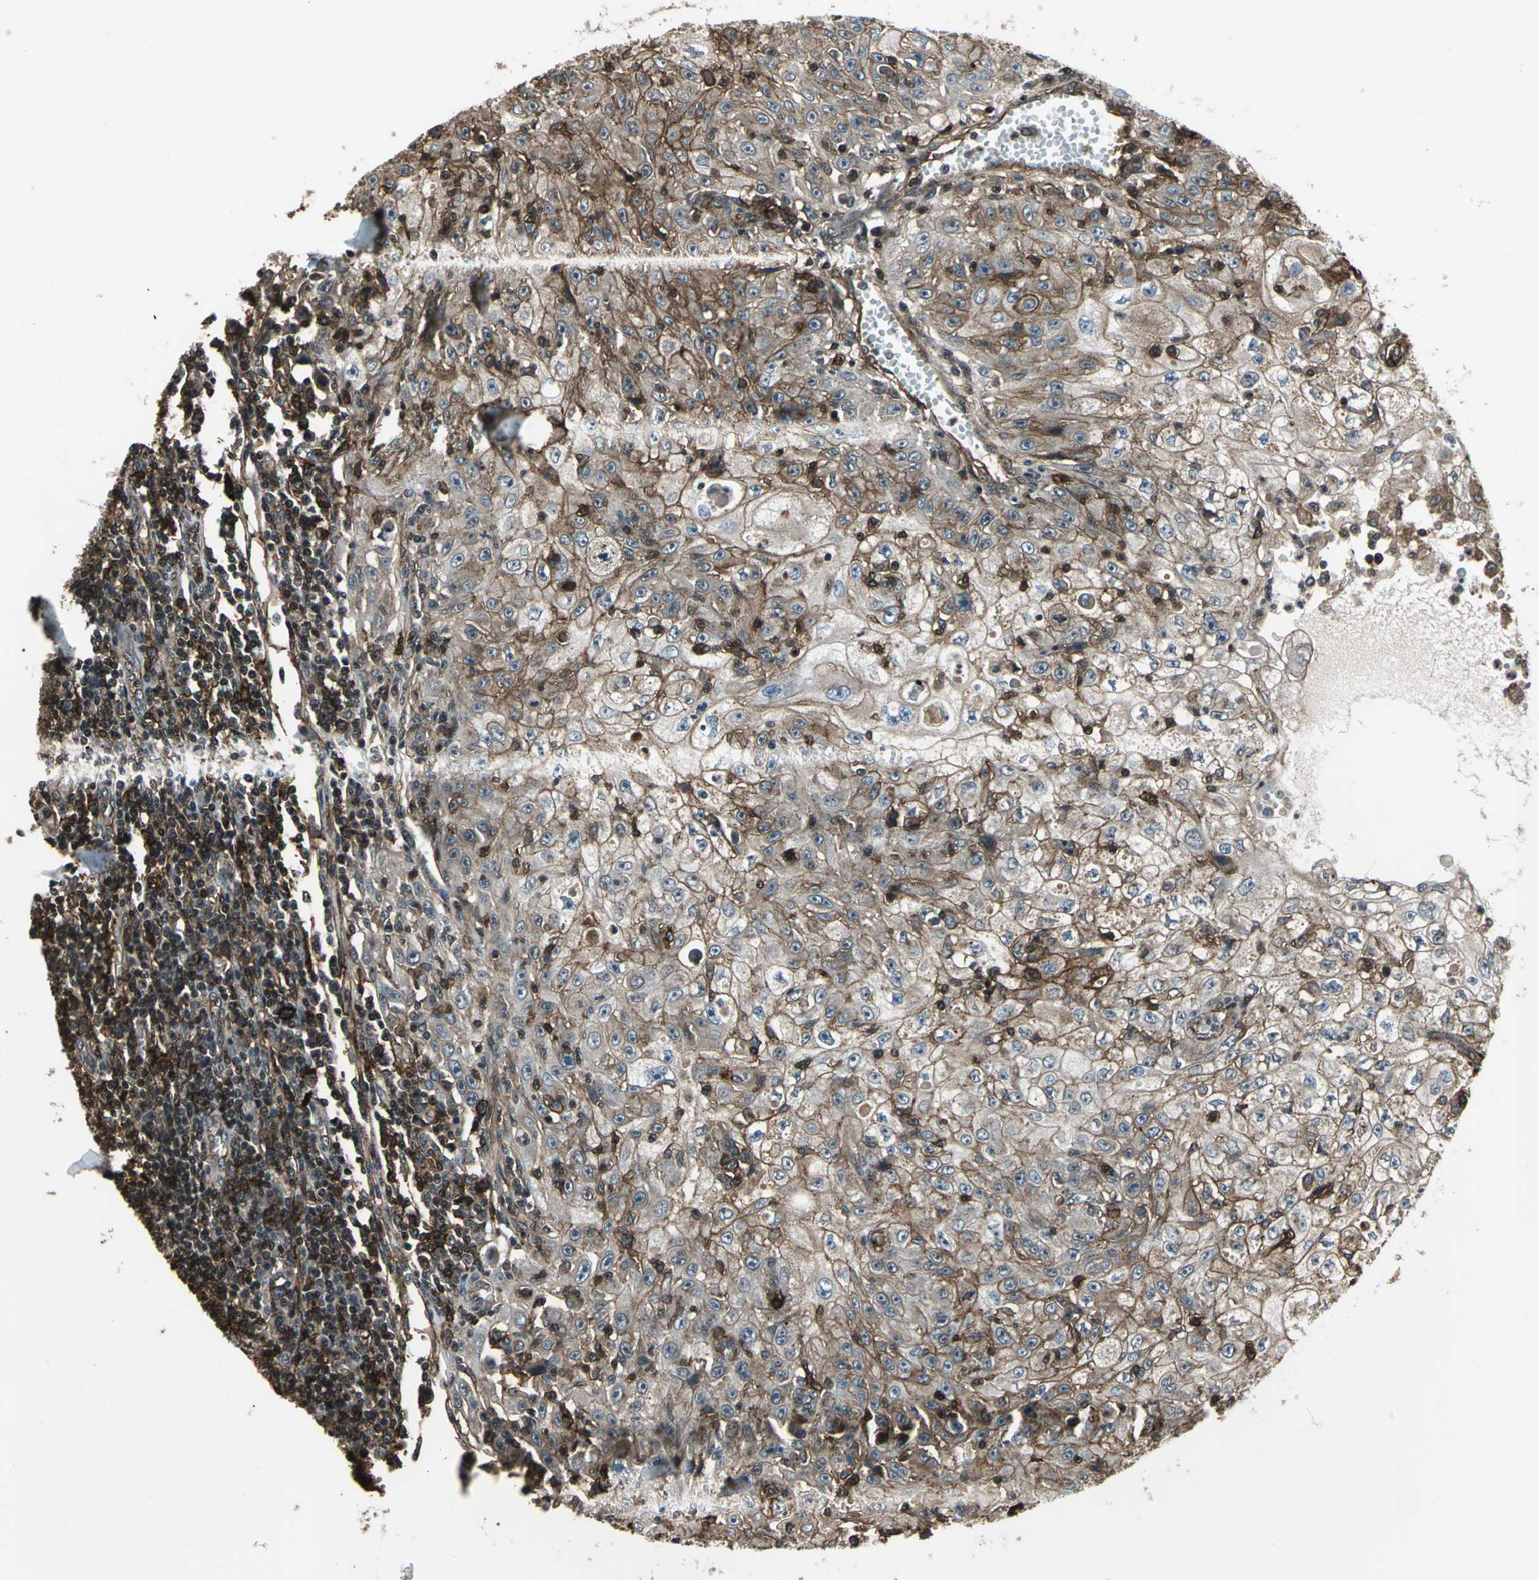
{"staining": {"intensity": "moderate", "quantity": "25%-75%", "location": "cytoplasmic/membranous"}, "tissue": "skin cancer", "cell_type": "Tumor cells", "image_type": "cancer", "snomed": [{"axis": "morphology", "description": "Squamous cell carcinoma, NOS"}, {"axis": "topography", "description": "Skin"}], "caption": "Skin squamous cell carcinoma was stained to show a protein in brown. There is medium levels of moderate cytoplasmic/membranous expression in about 25%-75% of tumor cells.", "gene": "NR2C2", "patient": {"sex": "male", "age": 75}}